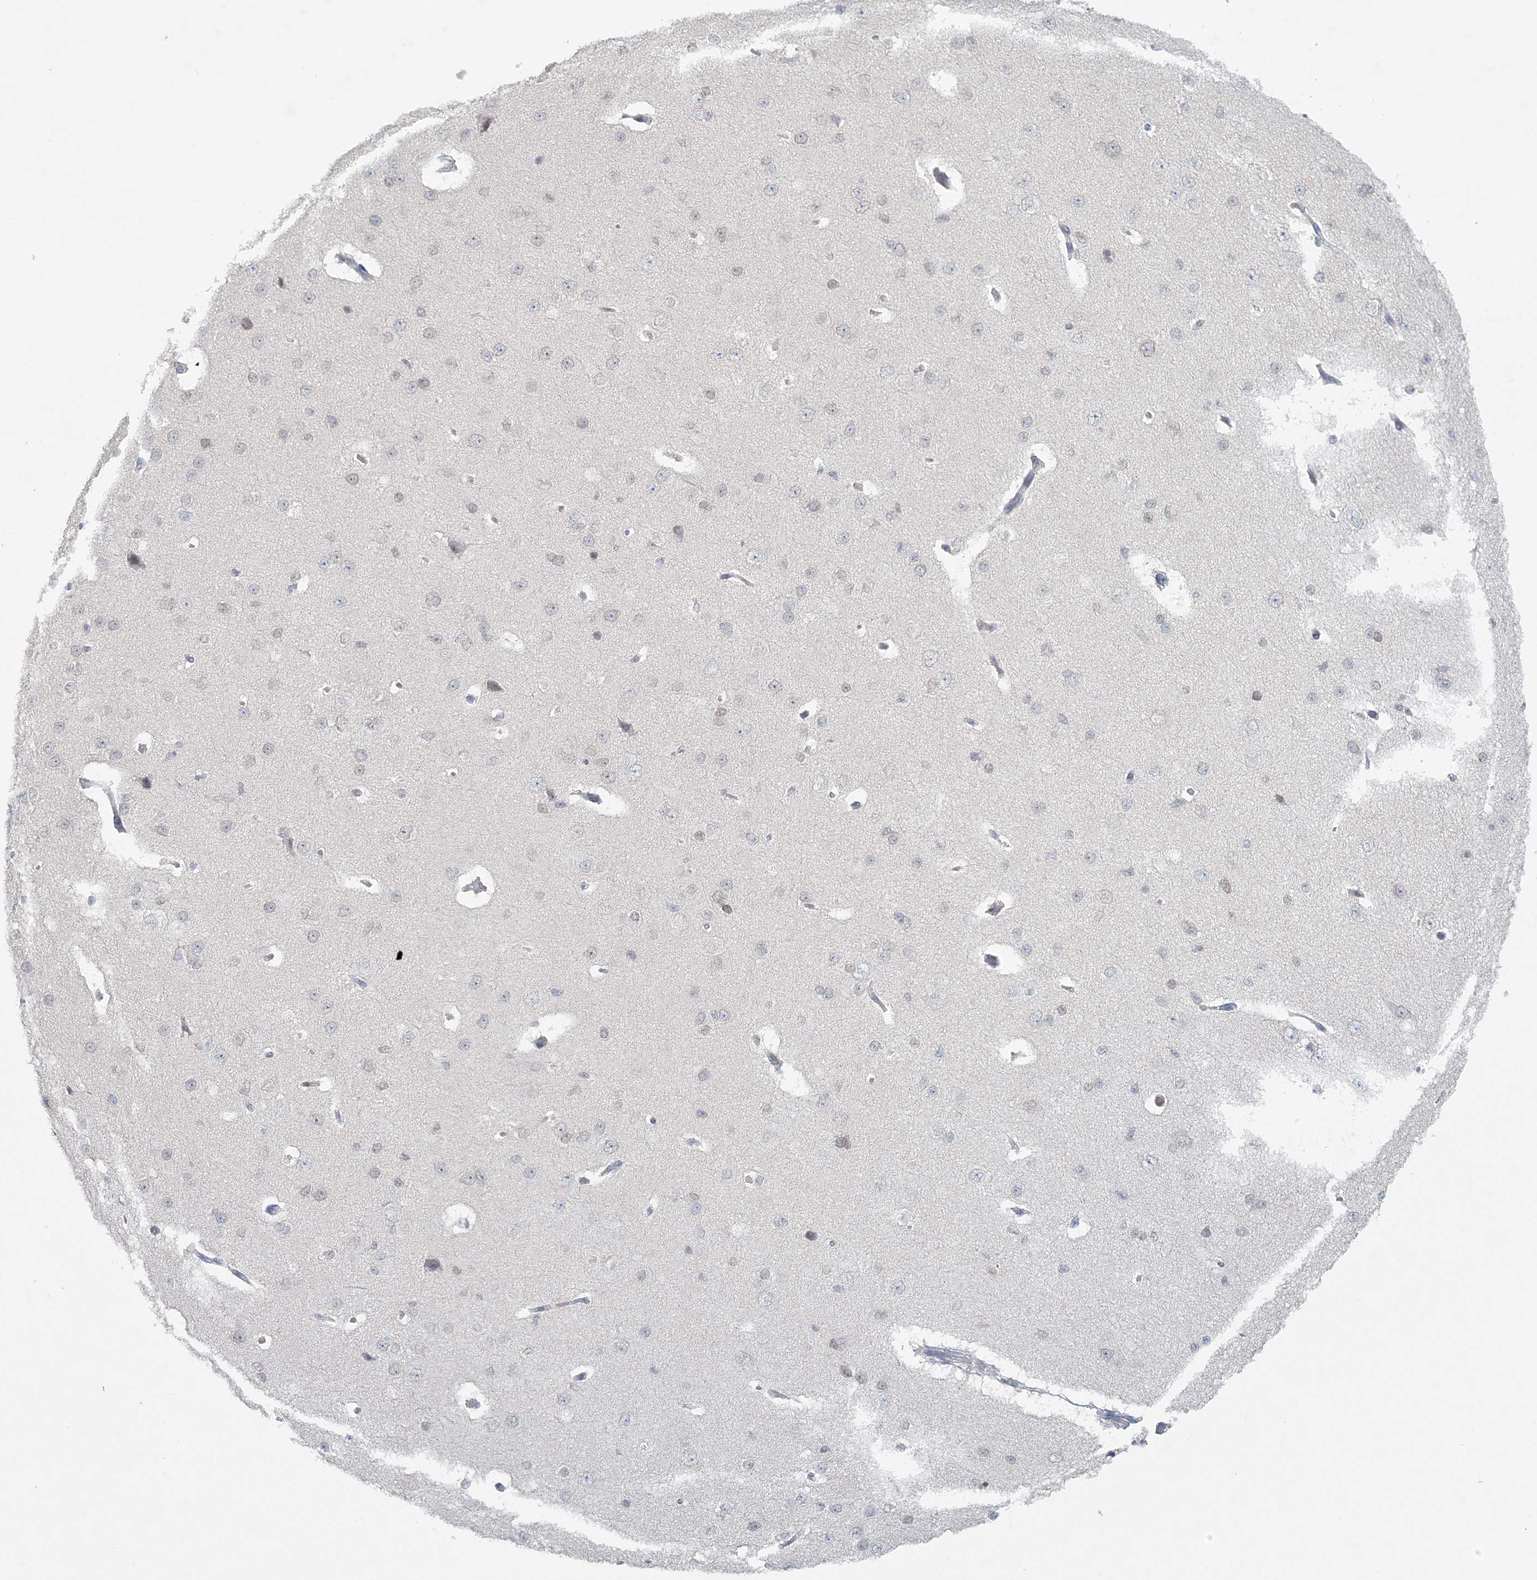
{"staining": {"intensity": "negative", "quantity": "none", "location": "none"}, "tissue": "cerebral cortex", "cell_type": "Endothelial cells", "image_type": "normal", "snomed": [{"axis": "morphology", "description": "Normal tissue, NOS"}, {"axis": "morphology", "description": "Developmental malformation"}, {"axis": "topography", "description": "Cerebral cortex"}], "caption": "Endothelial cells are negative for protein expression in unremarkable human cerebral cortex. The staining is performed using DAB (3,3'-diaminobenzidine) brown chromogen with nuclei counter-stained in using hematoxylin.", "gene": "NUP54", "patient": {"sex": "female", "age": 30}}